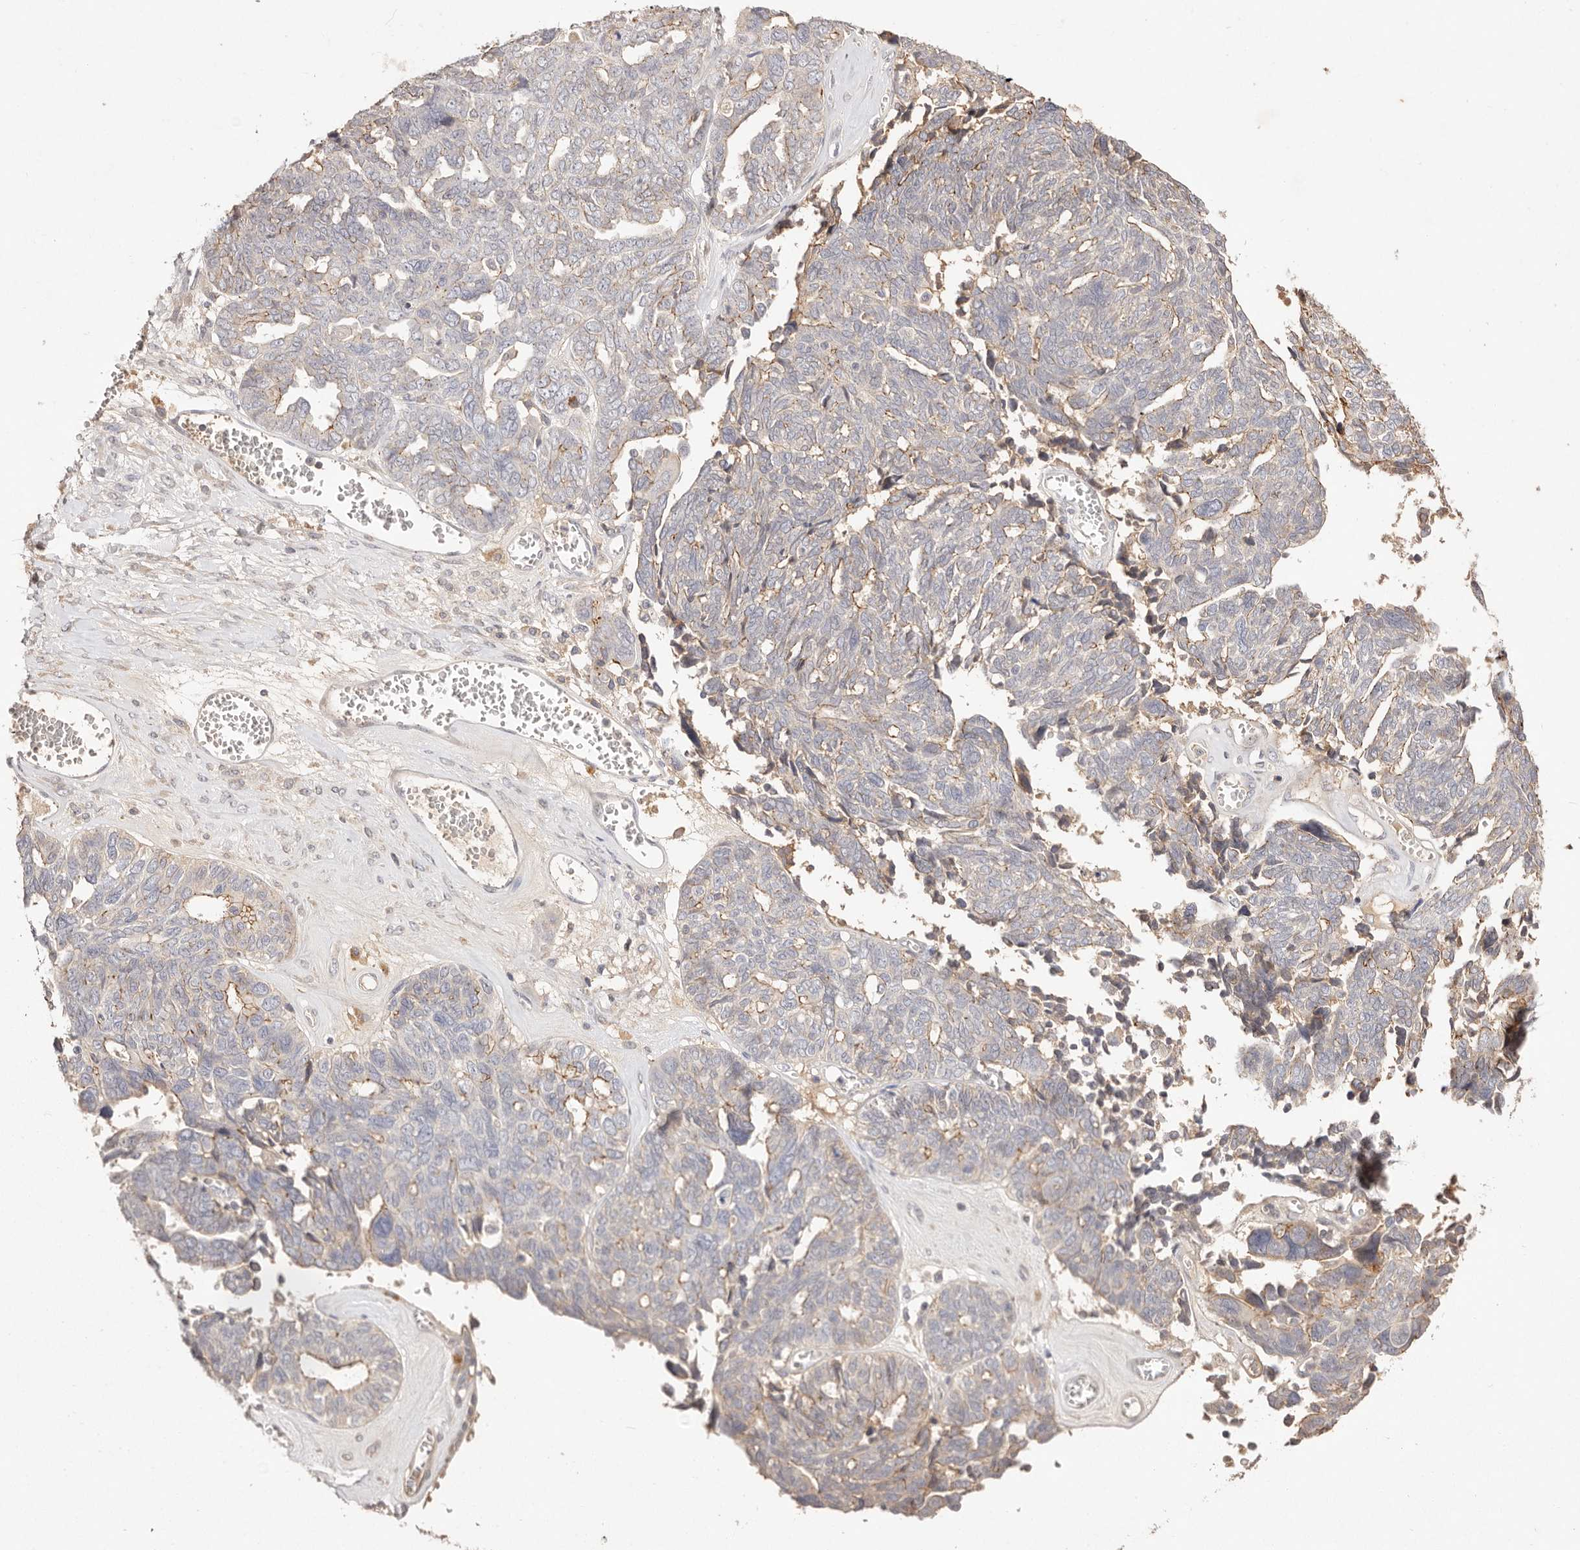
{"staining": {"intensity": "moderate", "quantity": "<25%", "location": "cytoplasmic/membranous"}, "tissue": "ovarian cancer", "cell_type": "Tumor cells", "image_type": "cancer", "snomed": [{"axis": "morphology", "description": "Cystadenocarcinoma, serous, NOS"}, {"axis": "topography", "description": "Ovary"}], "caption": "A low amount of moderate cytoplasmic/membranous expression is appreciated in approximately <25% of tumor cells in serous cystadenocarcinoma (ovarian) tissue.", "gene": "CXADR", "patient": {"sex": "female", "age": 79}}